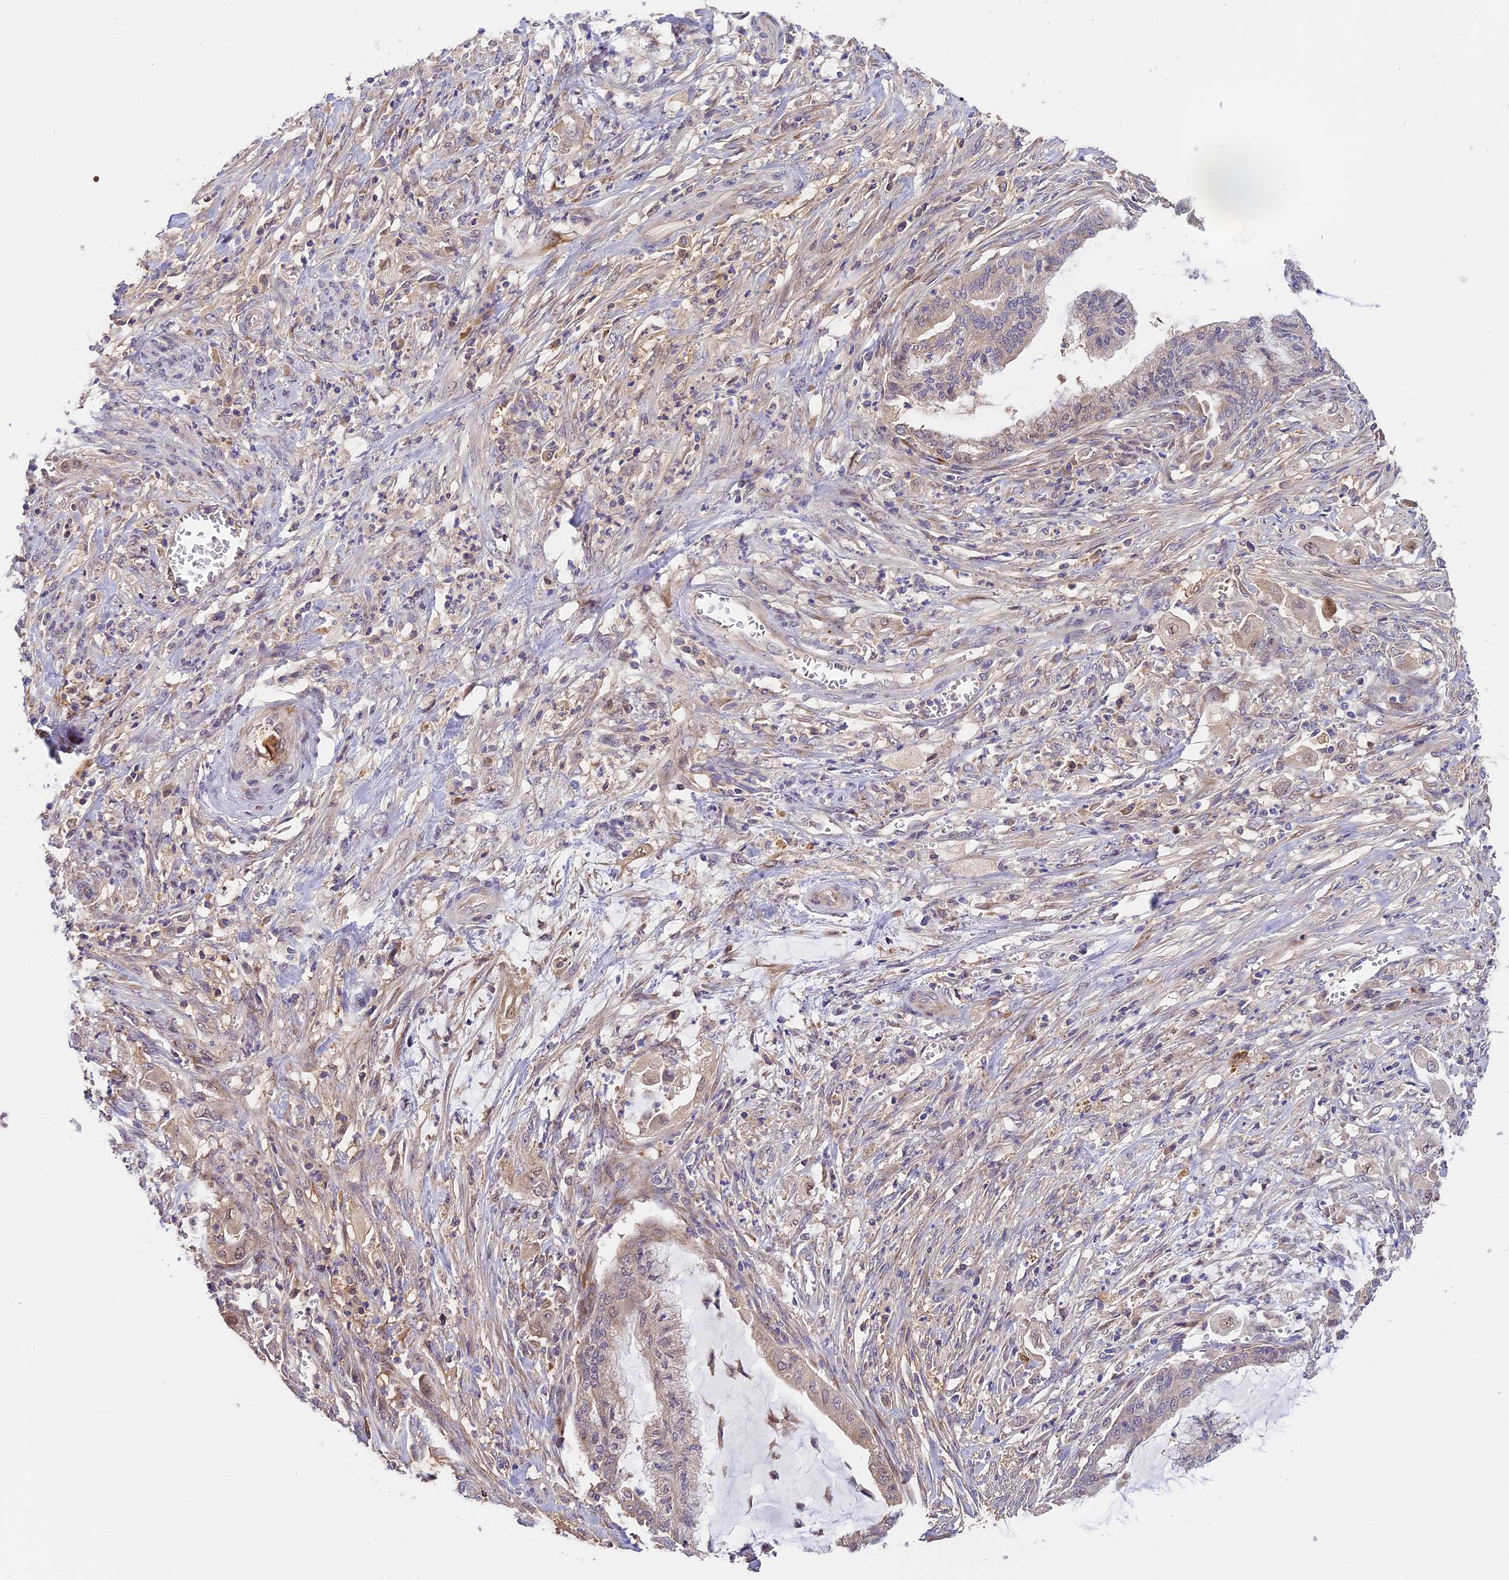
{"staining": {"intensity": "weak", "quantity": "25%-75%", "location": "cytoplasmic/membranous"}, "tissue": "endometrial cancer", "cell_type": "Tumor cells", "image_type": "cancer", "snomed": [{"axis": "morphology", "description": "Adenocarcinoma, NOS"}, {"axis": "topography", "description": "Endometrium"}], "caption": "A high-resolution histopathology image shows immunohistochemistry staining of endometrial cancer (adenocarcinoma), which exhibits weak cytoplasmic/membranous expression in approximately 25%-75% of tumor cells.", "gene": "BSCL2", "patient": {"sex": "female", "age": 86}}